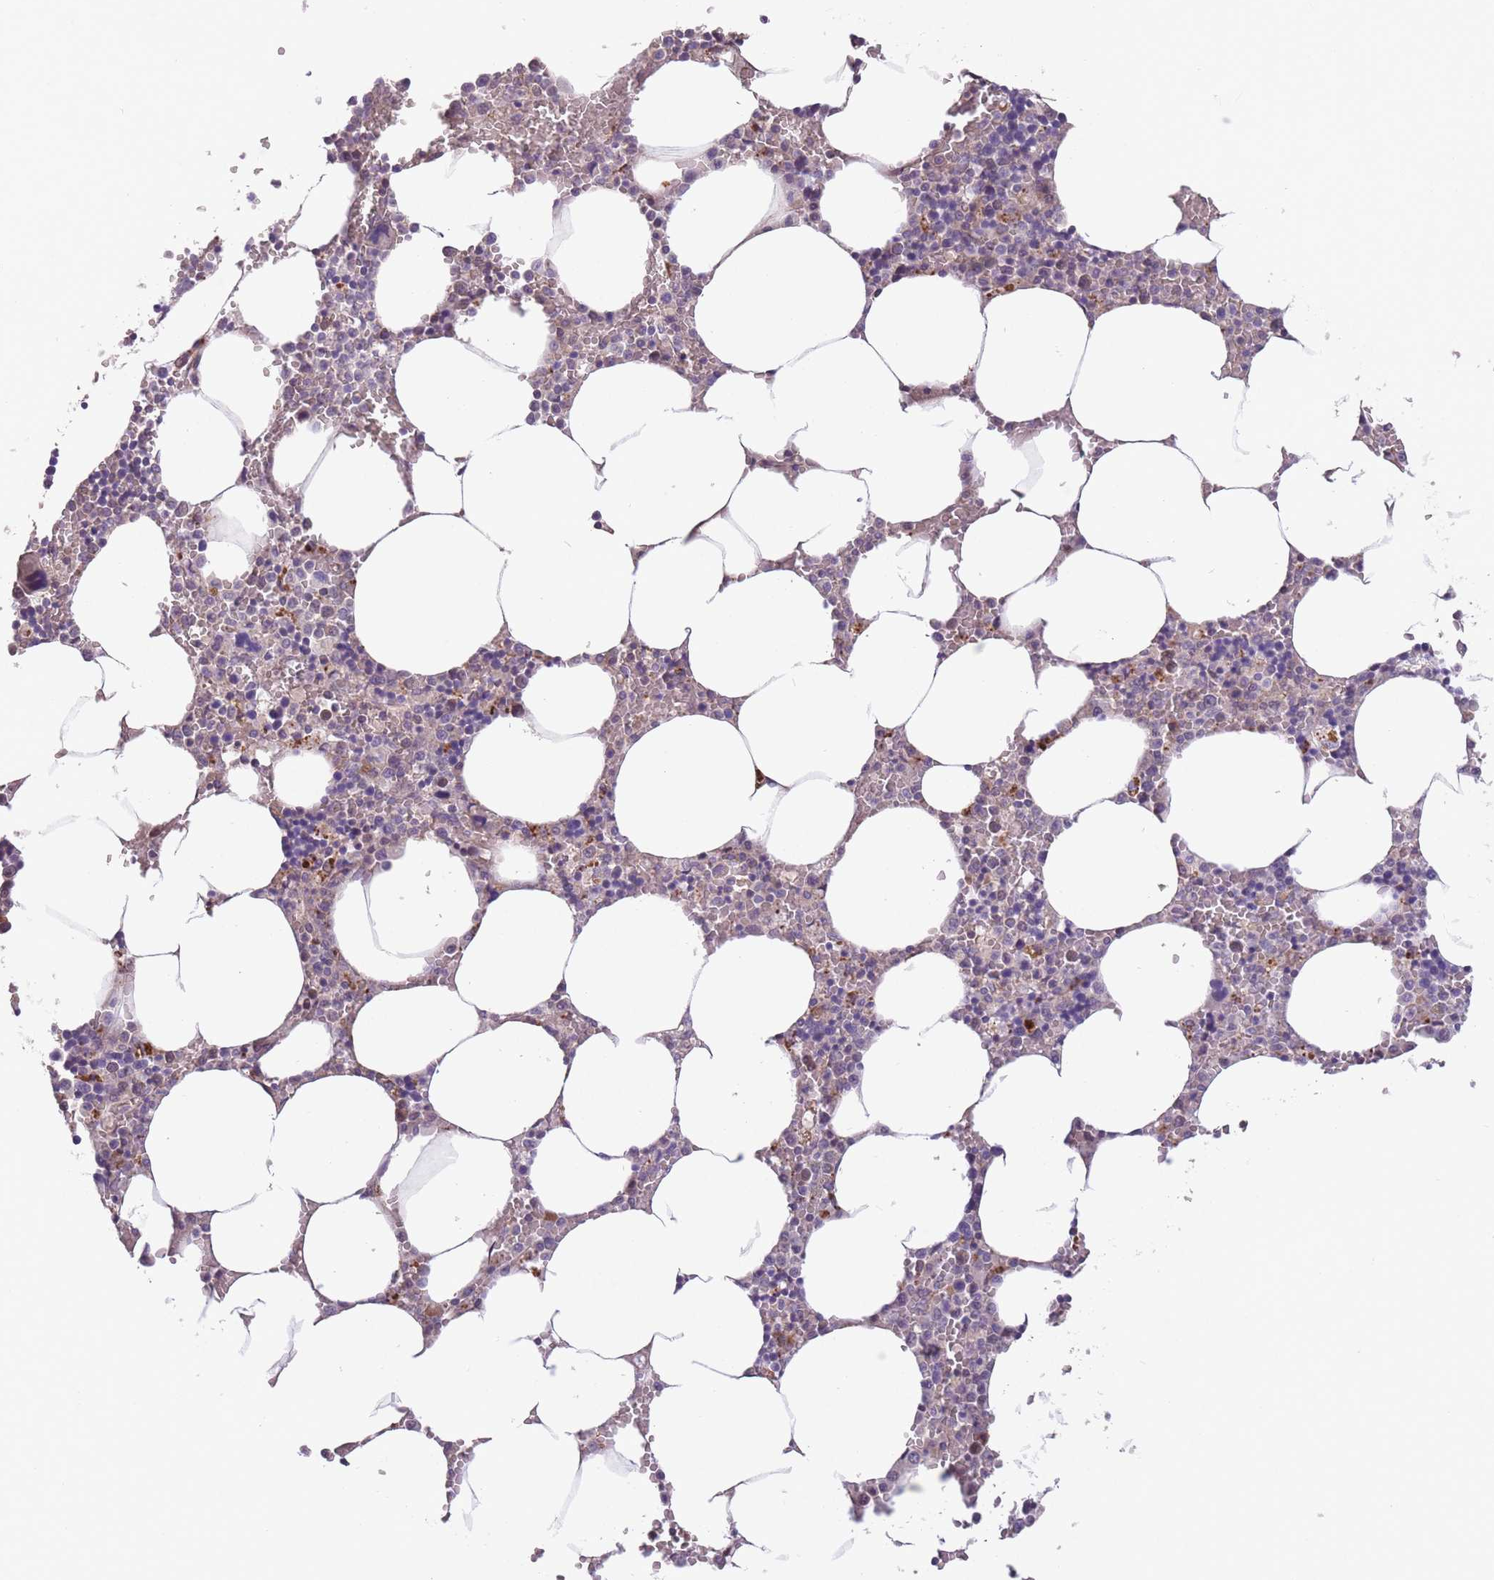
{"staining": {"intensity": "moderate", "quantity": "<25%", "location": "cytoplasmic/membranous"}, "tissue": "bone marrow", "cell_type": "Hematopoietic cells", "image_type": "normal", "snomed": [{"axis": "morphology", "description": "Normal tissue, NOS"}, {"axis": "topography", "description": "Bone marrow"}], "caption": "Human bone marrow stained with a protein marker reveals moderate staining in hematopoietic cells.", "gene": "ITPKC", "patient": {"sex": "male", "age": 70}}